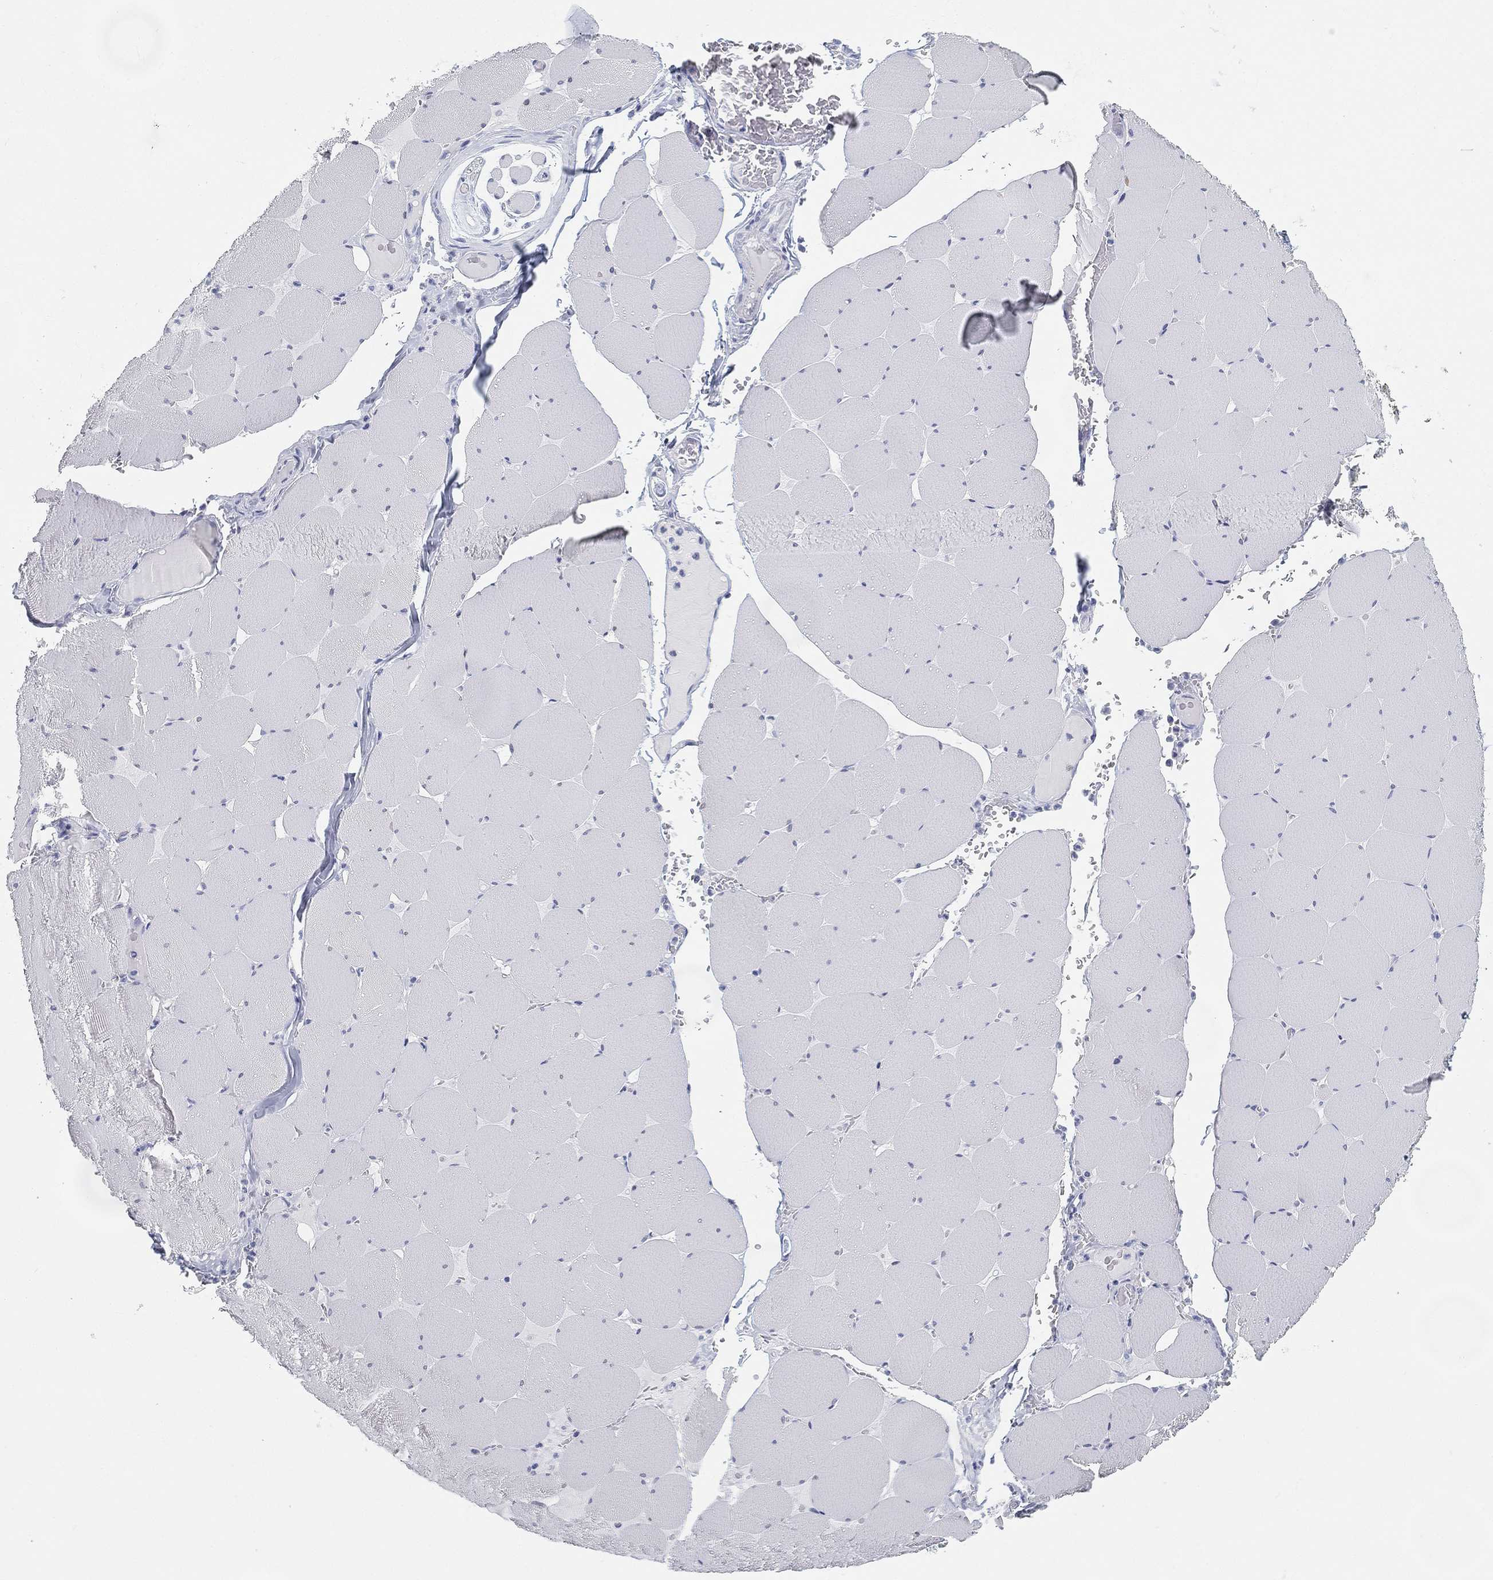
{"staining": {"intensity": "negative", "quantity": "none", "location": "none"}, "tissue": "skeletal muscle", "cell_type": "Myocytes", "image_type": "normal", "snomed": [{"axis": "morphology", "description": "Normal tissue, NOS"}, {"axis": "morphology", "description": "Malignant melanoma, Metastatic site"}, {"axis": "topography", "description": "Skeletal muscle"}], "caption": "Myocytes show no significant protein staining in unremarkable skeletal muscle.", "gene": "GPR61", "patient": {"sex": "male", "age": 50}}